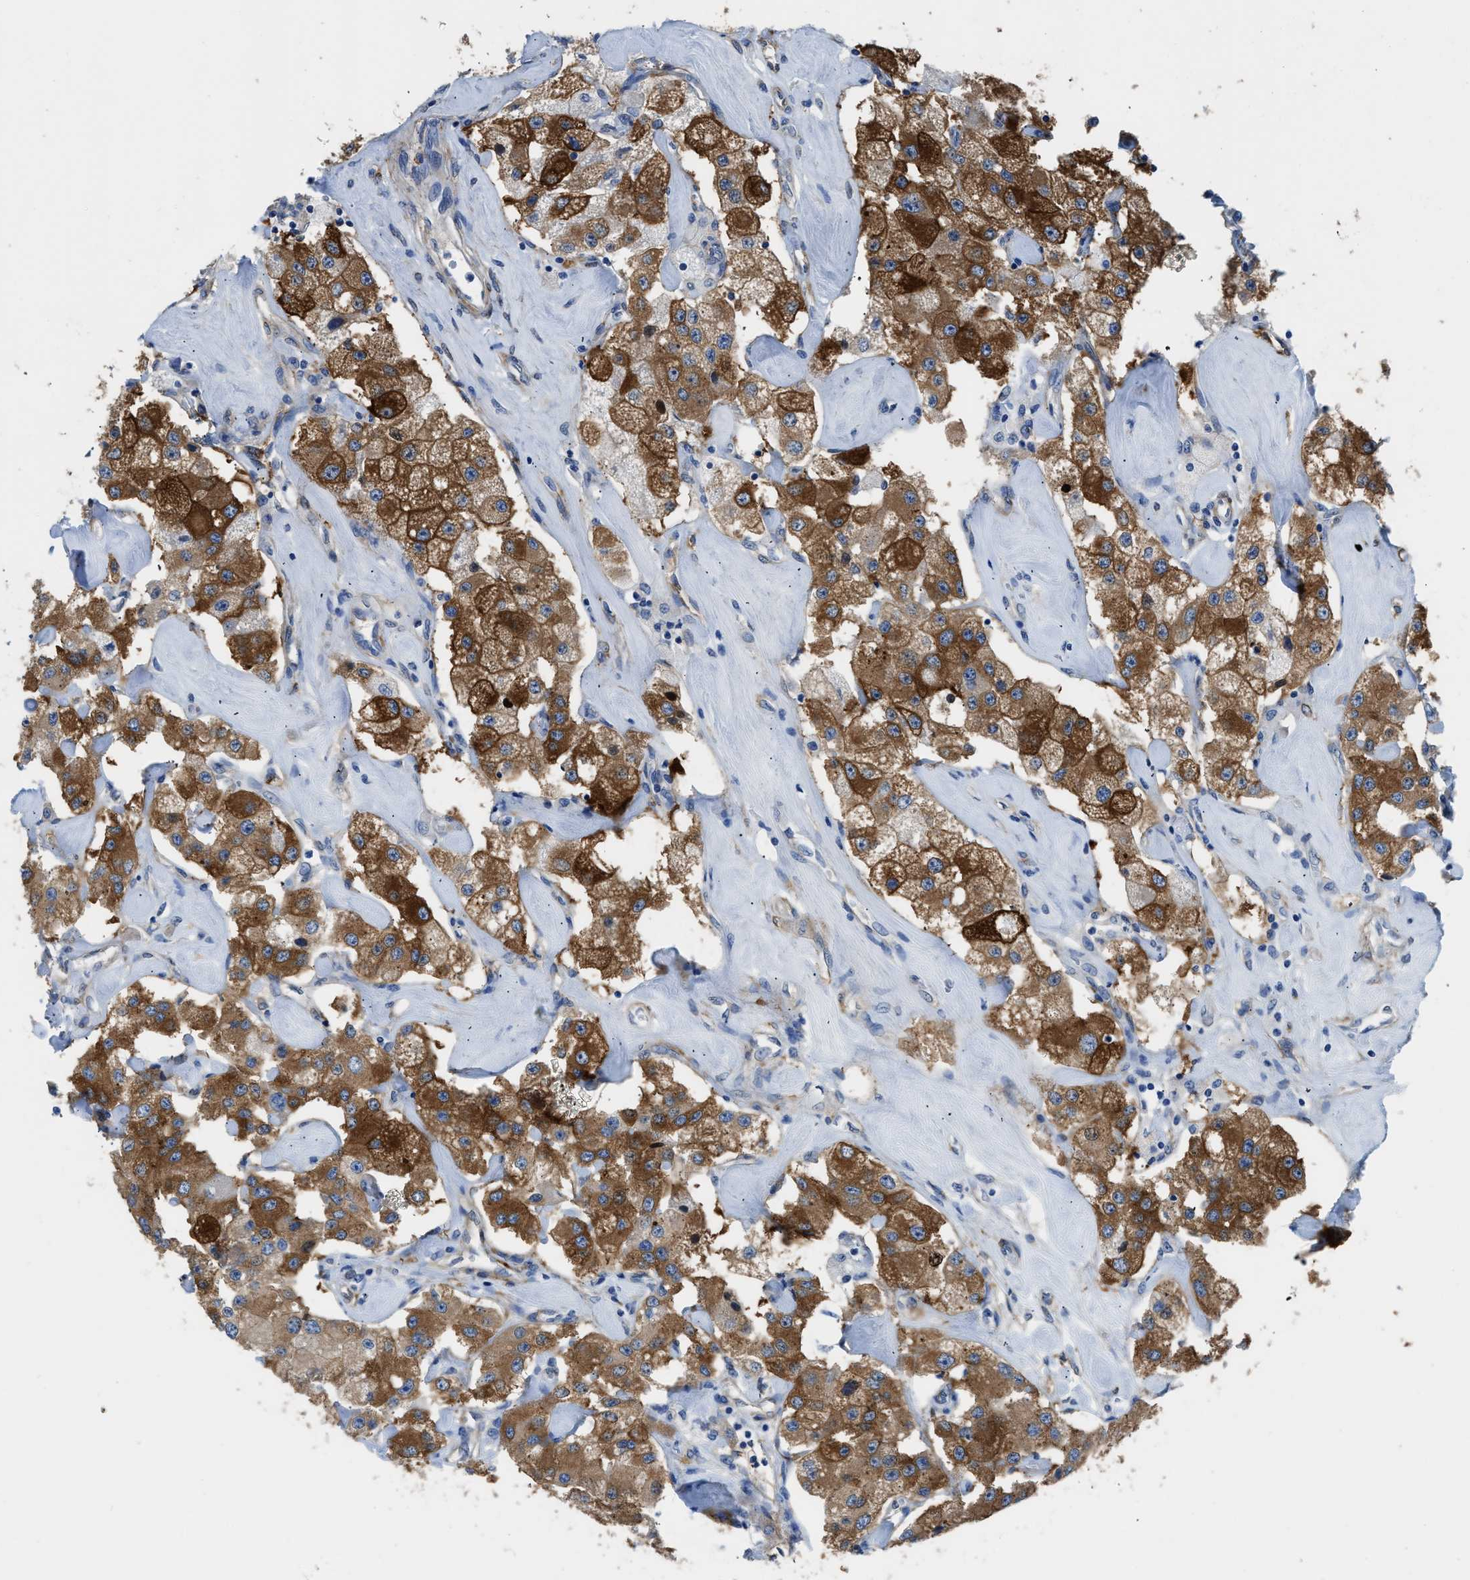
{"staining": {"intensity": "moderate", "quantity": ">75%", "location": "cytoplasmic/membranous"}, "tissue": "carcinoid", "cell_type": "Tumor cells", "image_type": "cancer", "snomed": [{"axis": "morphology", "description": "Carcinoid, malignant, NOS"}, {"axis": "topography", "description": "Pancreas"}], "caption": "This is an image of immunohistochemistry (IHC) staining of carcinoid, which shows moderate expression in the cytoplasmic/membranous of tumor cells.", "gene": "ZSWIM5", "patient": {"sex": "male", "age": 41}}